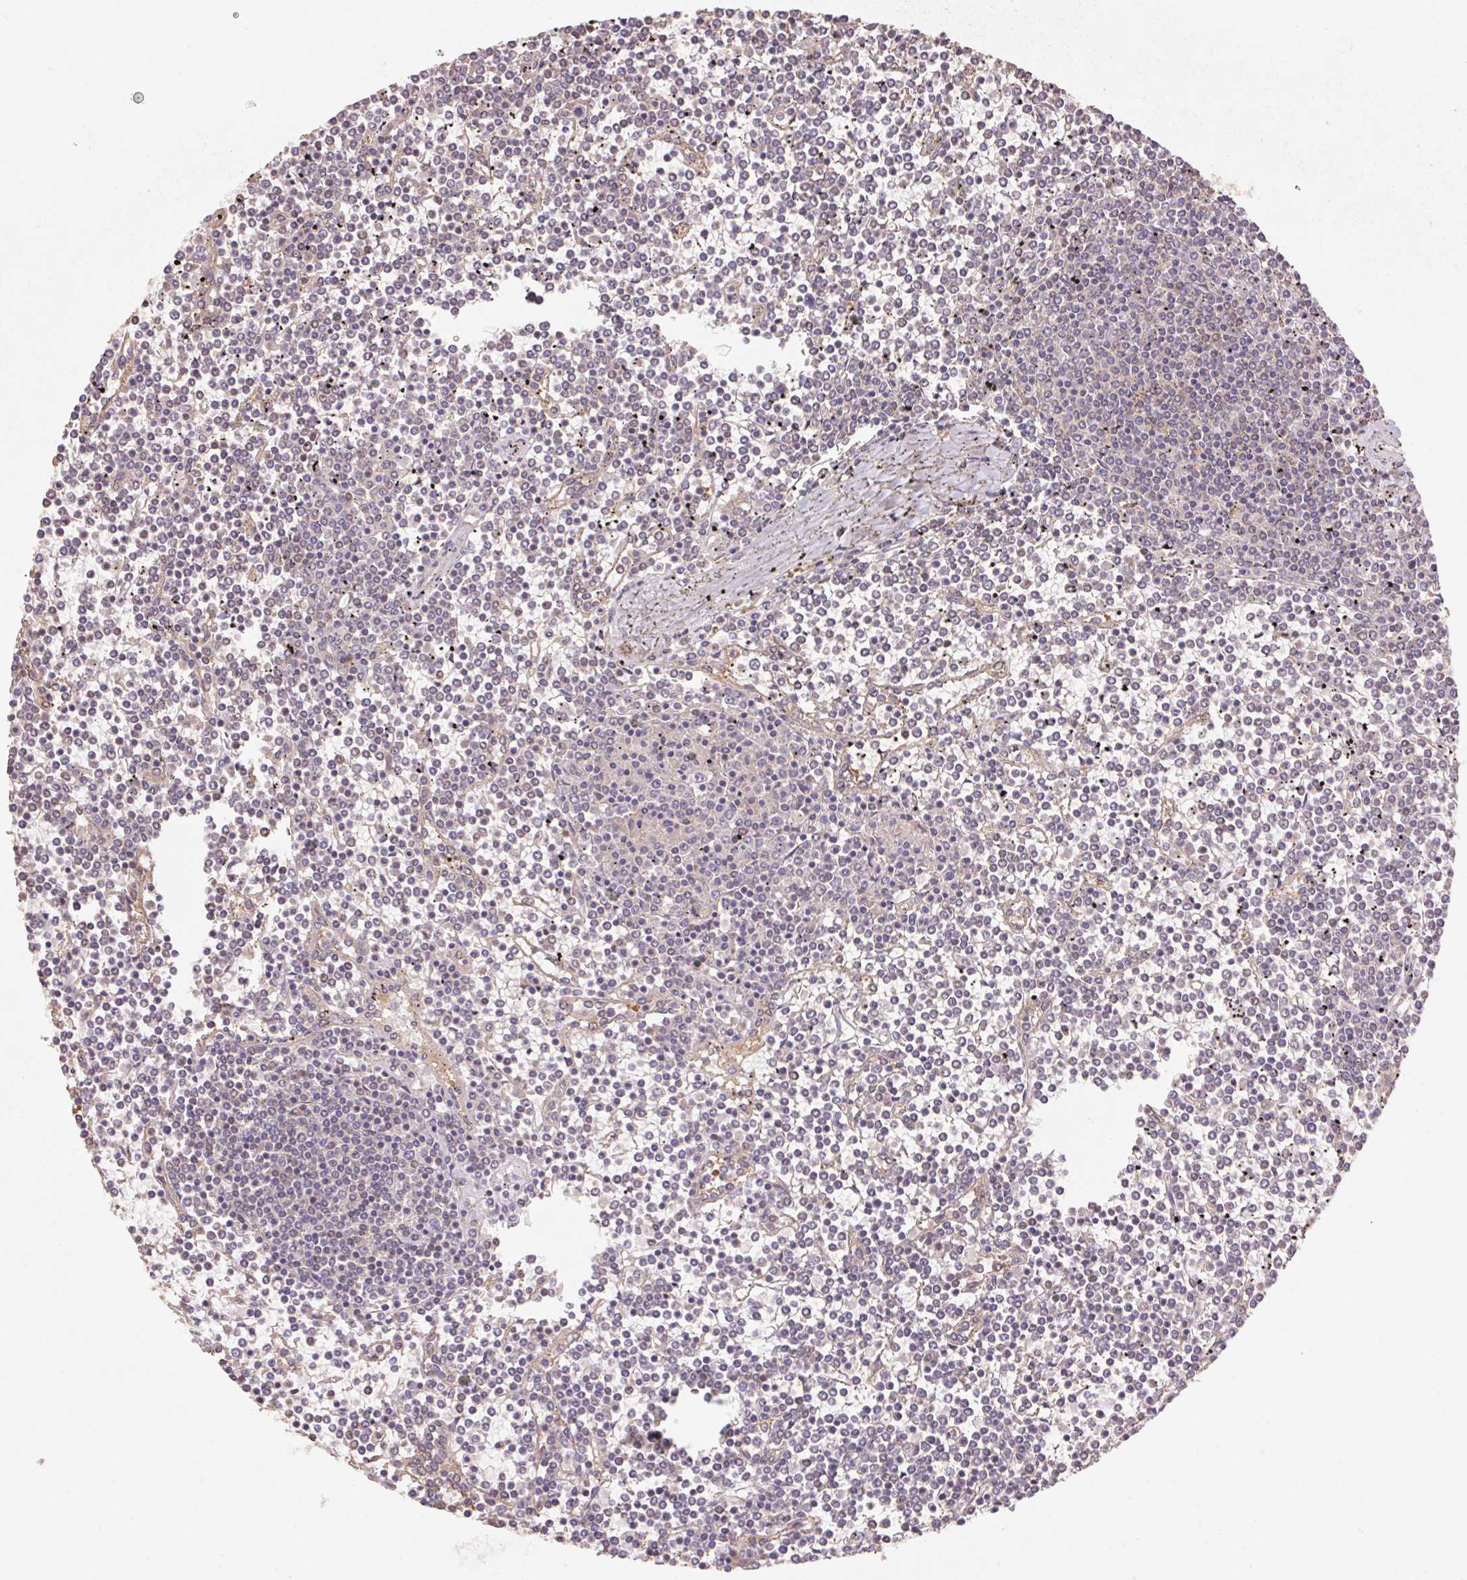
{"staining": {"intensity": "negative", "quantity": "none", "location": "none"}, "tissue": "lymphoma", "cell_type": "Tumor cells", "image_type": "cancer", "snomed": [{"axis": "morphology", "description": "Malignant lymphoma, non-Hodgkin's type, Low grade"}, {"axis": "topography", "description": "Spleen"}], "caption": "Immunohistochemistry image of low-grade malignant lymphoma, non-Hodgkin's type stained for a protein (brown), which demonstrates no expression in tumor cells.", "gene": "CUTA", "patient": {"sex": "female", "age": 19}}